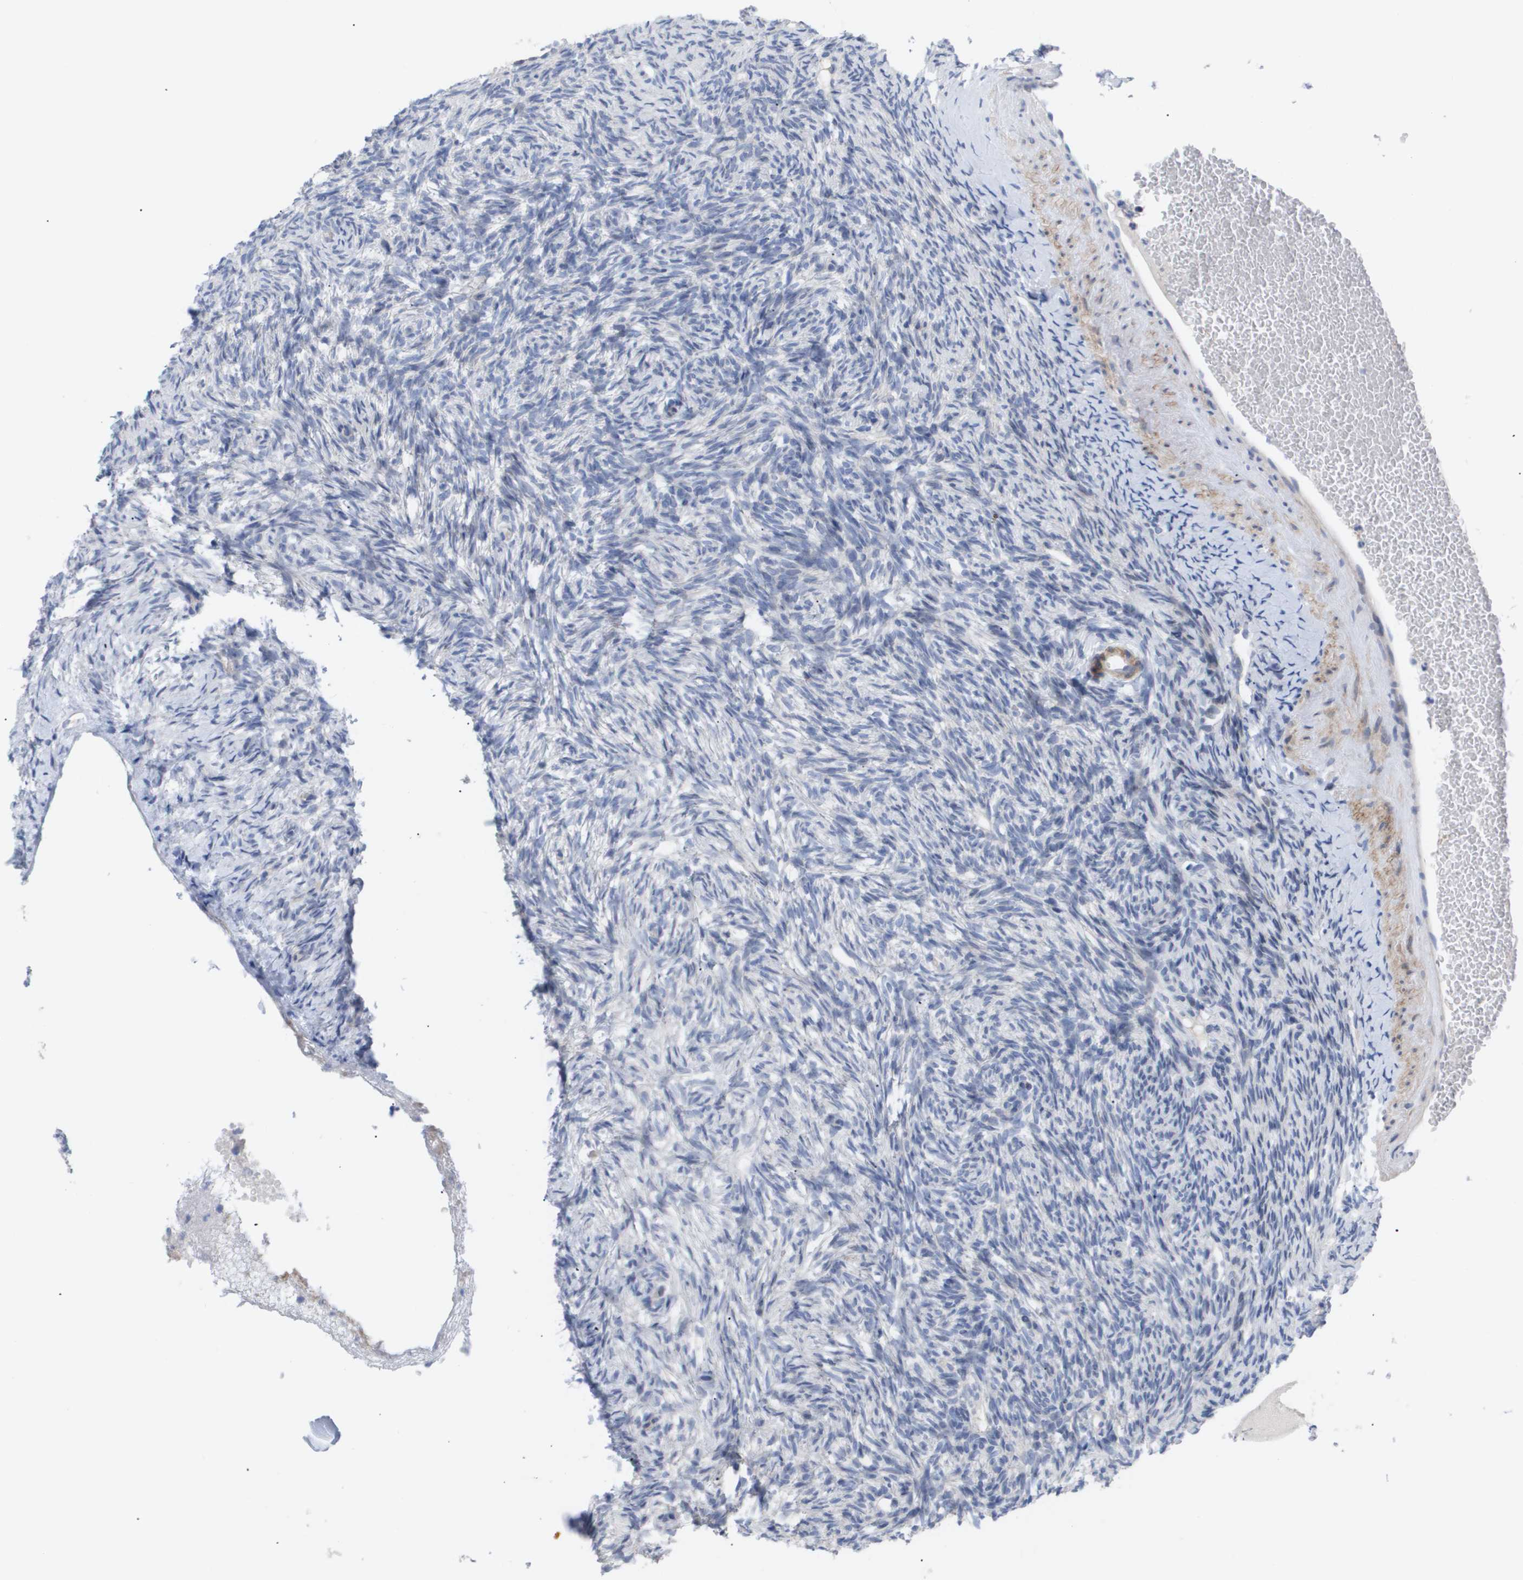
{"staining": {"intensity": "negative", "quantity": "none", "location": "none"}, "tissue": "ovary", "cell_type": "Ovarian stroma cells", "image_type": "normal", "snomed": [{"axis": "morphology", "description": "Normal tissue, NOS"}, {"axis": "topography", "description": "Ovary"}], "caption": "A micrograph of ovary stained for a protein displays no brown staining in ovarian stroma cells.", "gene": "CAV3", "patient": {"sex": "female", "age": 33}}